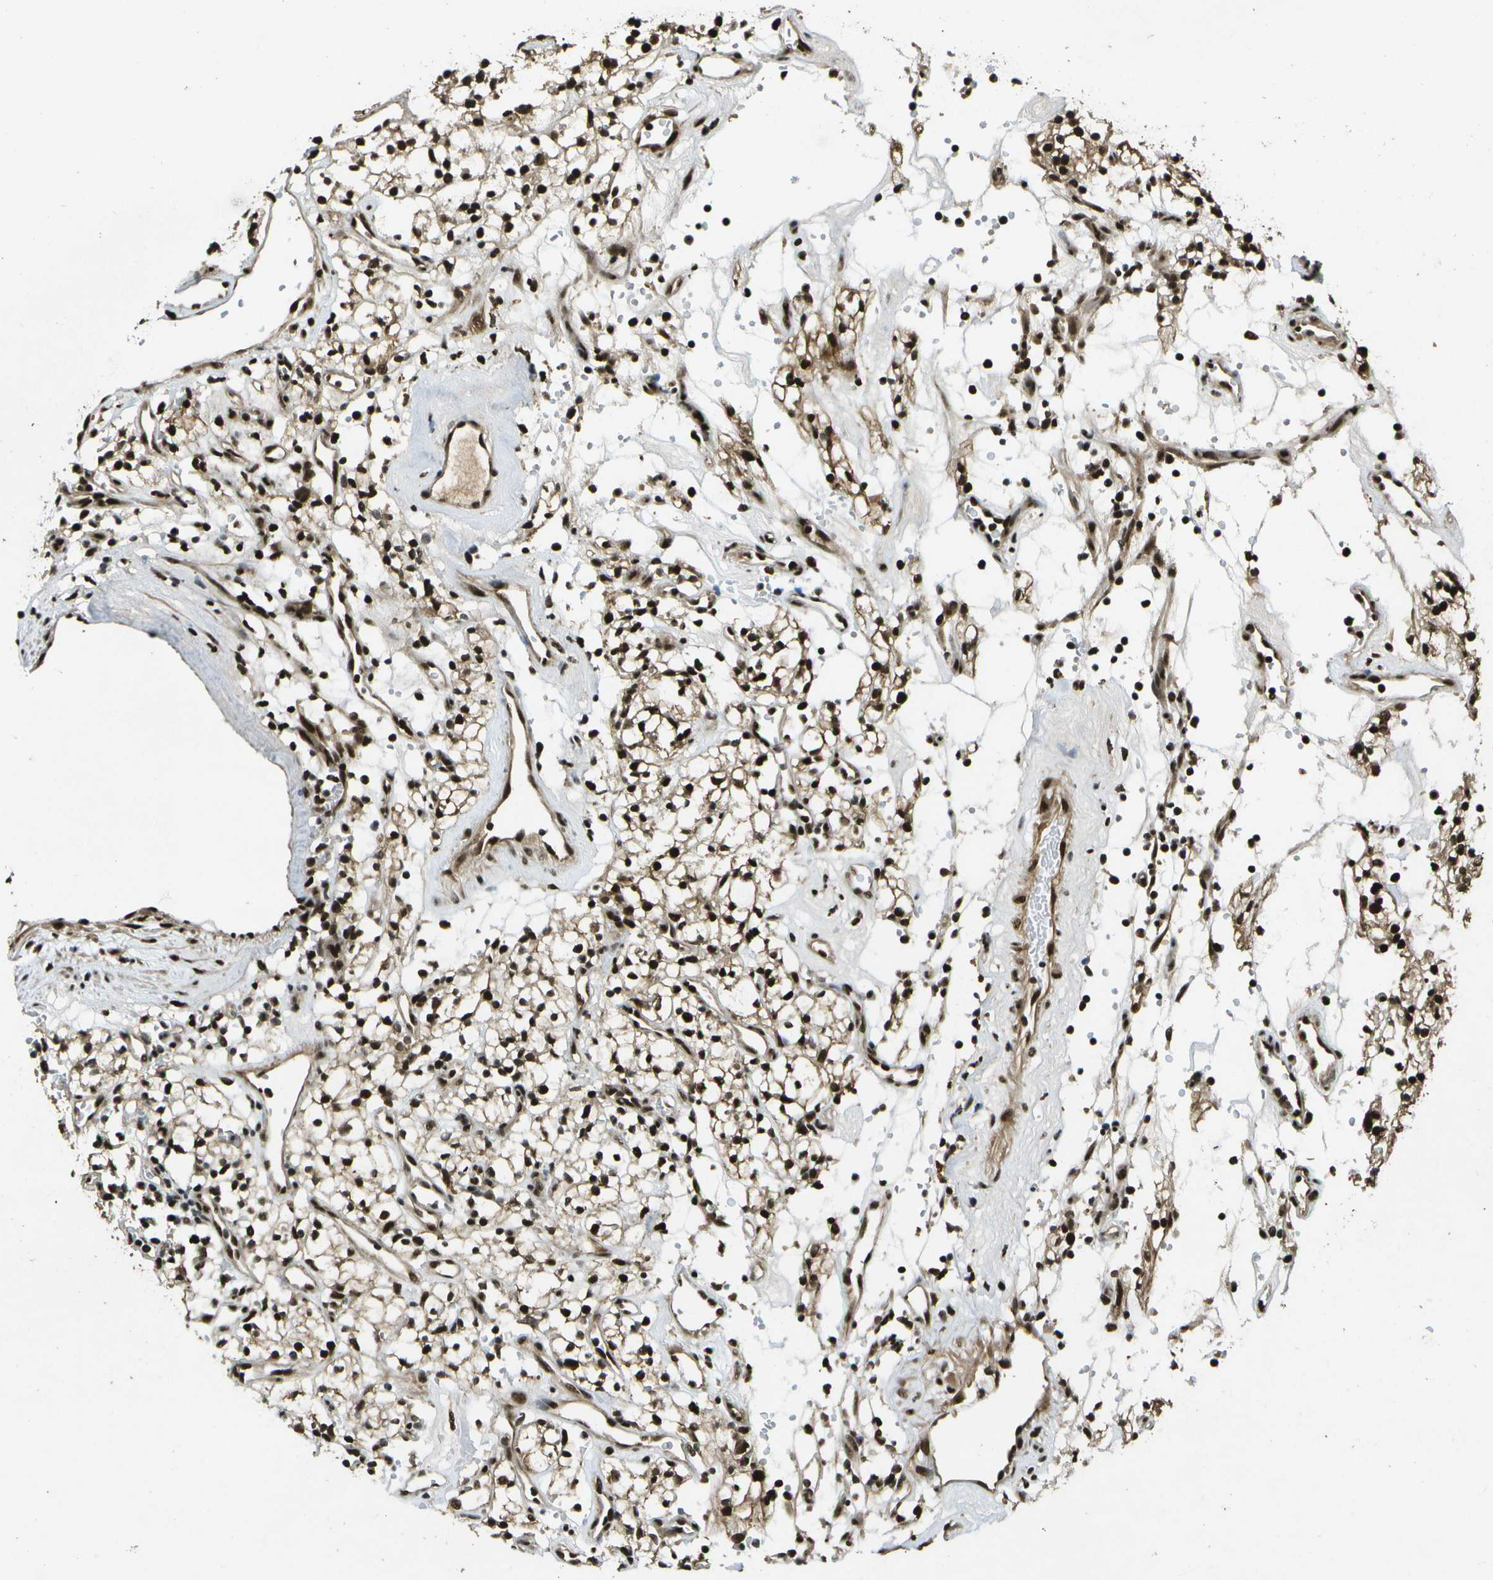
{"staining": {"intensity": "strong", "quantity": ">75%", "location": "cytoplasmic/membranous,nuclear"}, "tissue": "renal cancer", "cell_type": "Tumor cells", "image_type": "cancer", "snomed": [{"axis": "morphology", "description": "Adenocarcinoma, NOS"}, {"axis": "topography", "description": "Kidney"}], "caption": "Renal adenocarcinoma stained with a protein marker reveals strong staining in tumor cells.", "gene": "GANC", "patient": {"sex": "male", "age": 59}}